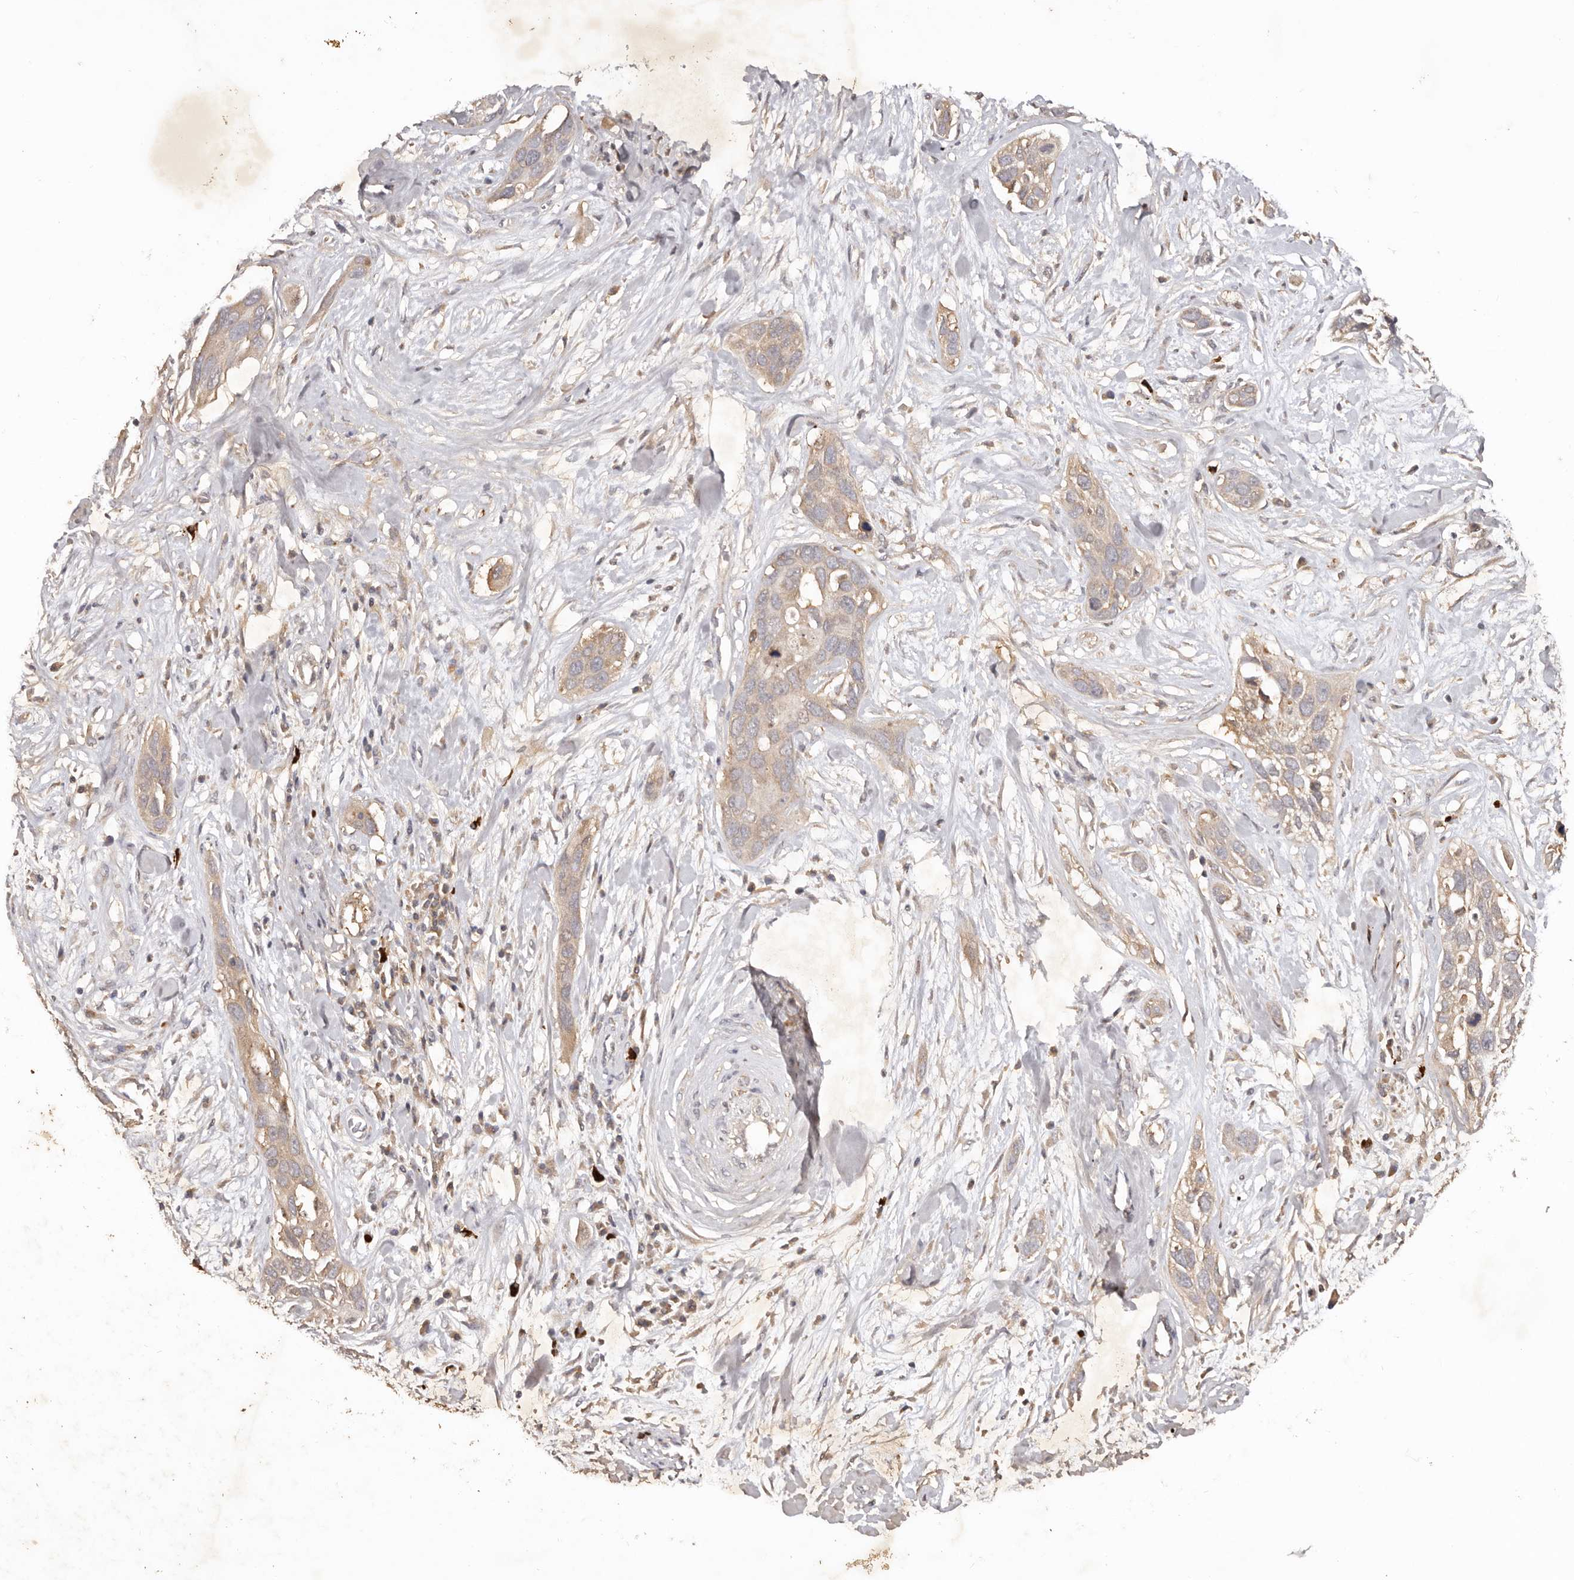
{"staining": {"intensity": "weak", "quantity": ">75%", "location": "cytoplasmic/membranous"}, "tissue": "pancreatic cancer", "cell_type": "Tumor cells", "image_type": "cancer", "snomed": [{"axis": "morphology", "description": "Adenocarcinoma, NOS"}, {"axis": "topography", "description": "Pancreas"}], "caption": "This micrograph displays pancreatic cancer (adenocarcinoma) stained with immunohistochemistry (IHC) to label a protein in brown. The cytoplasmic/membranous of tumor cells show weak positivity for the protein. Nuclei are counter-stained blue.", "gene": "PKIB", "patient": {"sex": "female", "age": 60}}